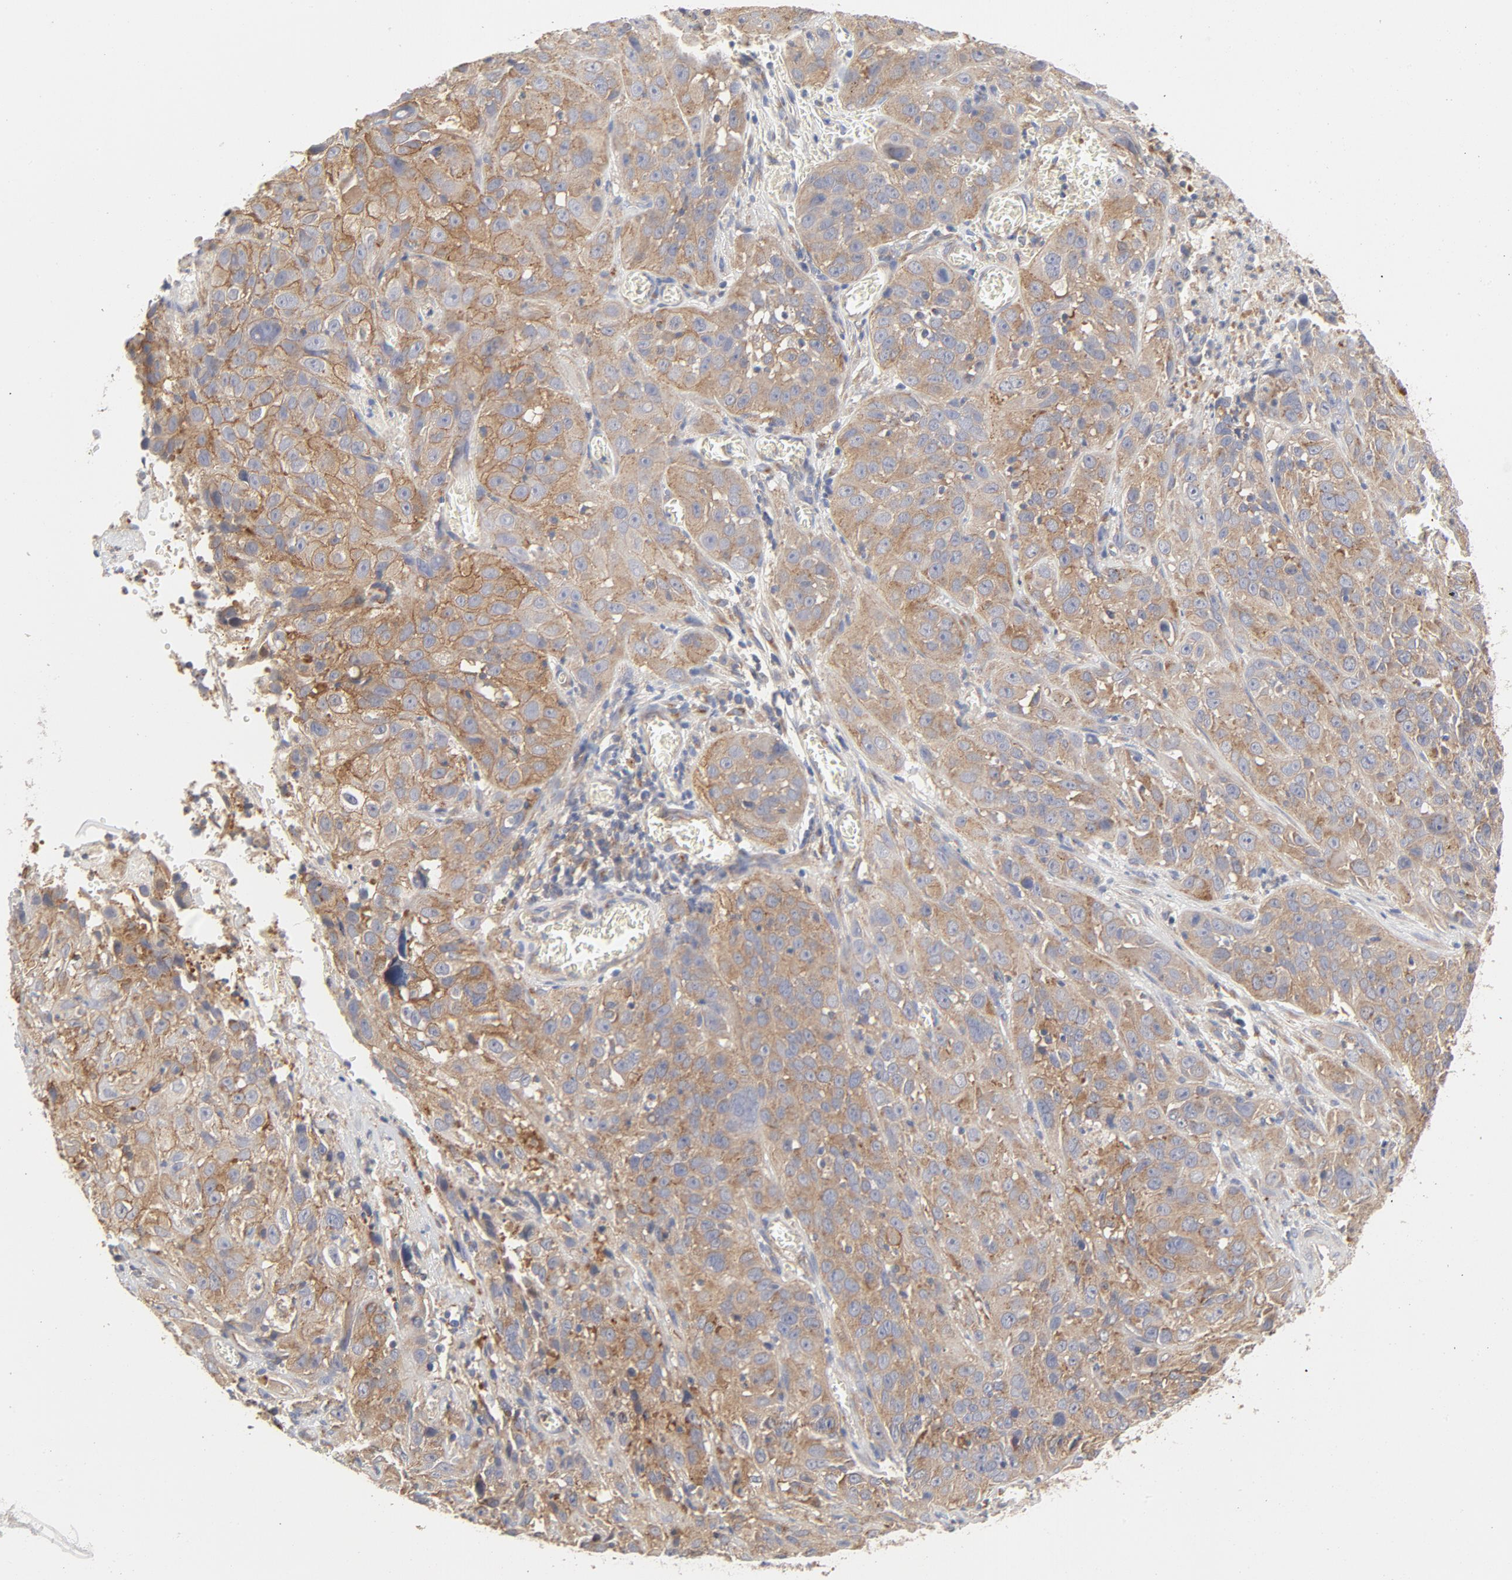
{"staining": {"intensity": "moderate", "quantity": ">75%", "location": "cytoplasmic/membranous"}, "tissue": "cervical cancer", "cell_type": "Tumor cells", "image_type": "cancer", "snomed": [{"axis": "morphology", "description": "Squamous cell carcinoma, NOS"}, {"axis": "topography", "description": "Cervix"}], "caption": "Cervical squamous cell carcinoma stained with IHC demonstrates moderate cytoplasmic/membranous staining in approximately >75% of tumor cells.", "gene": "AP2A1", "patient": {"sex": "female", "age": 32}}